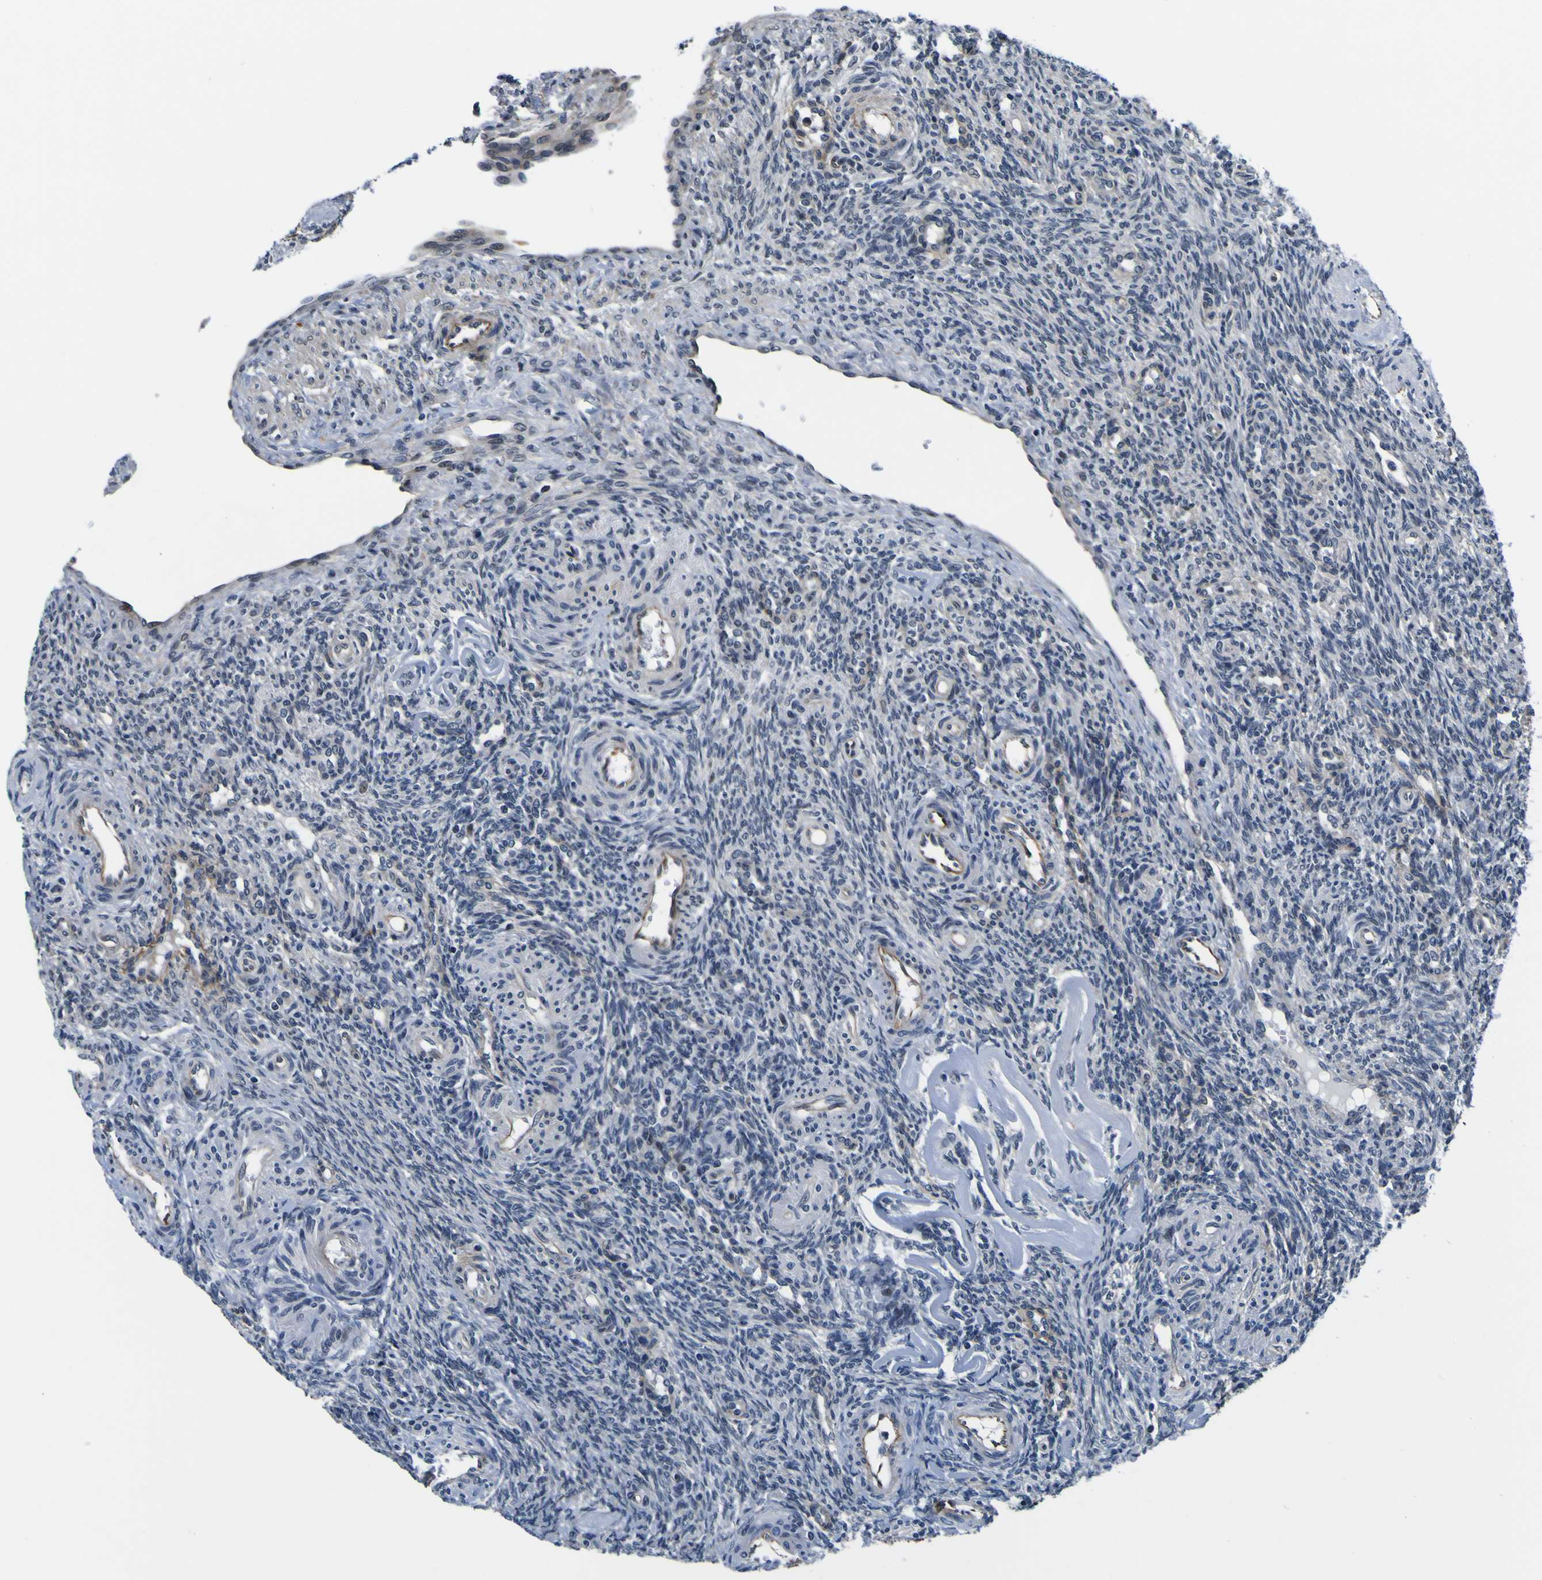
{"staining": {"intensity": "negative", "quantity": "none", "location": "none"}, "tissue": "ovary", "cell_type": "Ovarian stroma cells", "image_type": "normal", "snomed": [{"axis": "morphology", "description": "Normal tissue, NOS"}, {"axis": "topography", "description": "Ovary"}], "caption": "DAB immunohistochemical staining of normal ovary shows no significant expression in ovarian stroma cells.", "gene": "POSTN", "patient": {"sex": "female", "age": 41}}